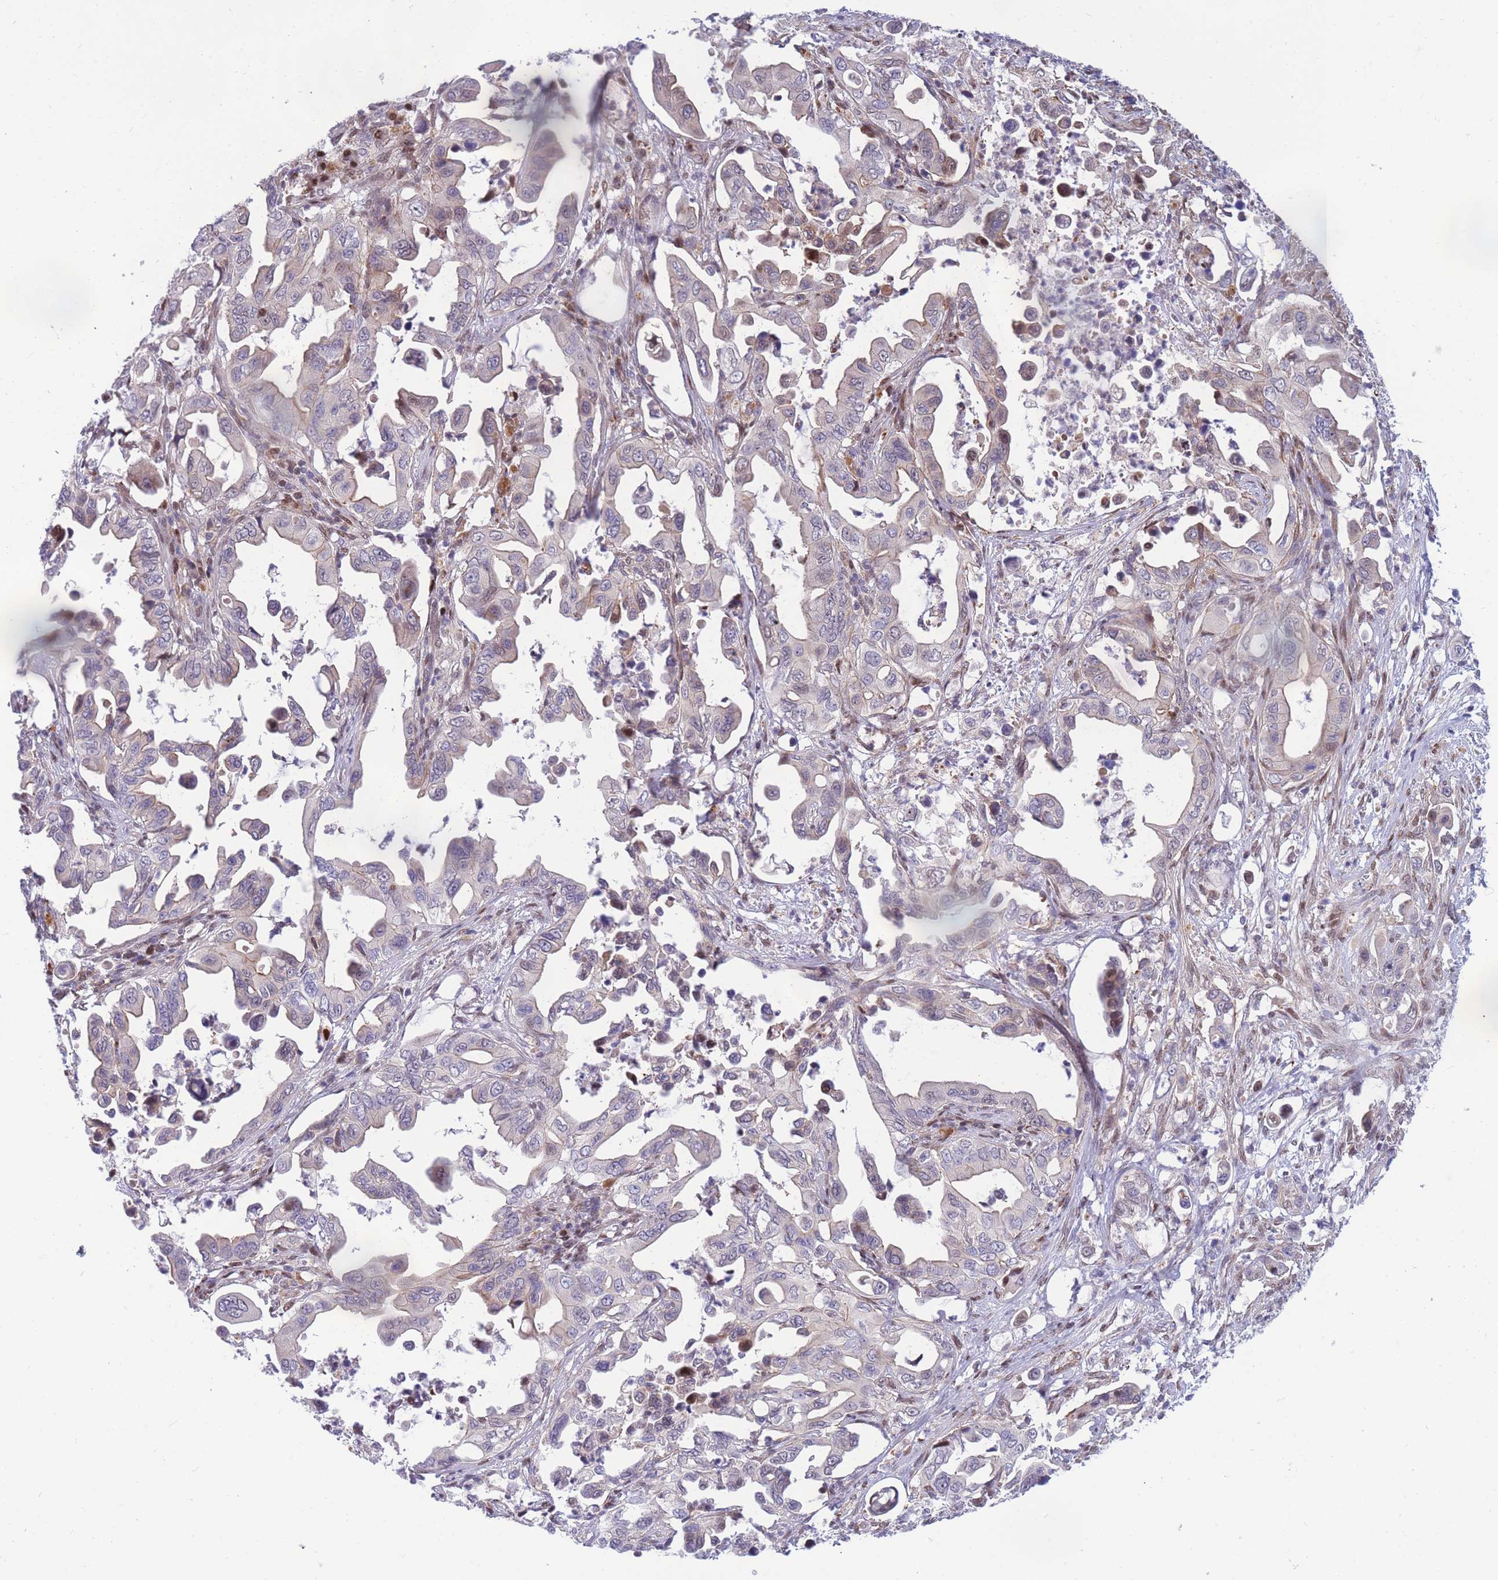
{"staining": {"intensity": "moderate", "quantity": "<25%", "location": "cytoplasmic/membranous,nuclear"}, "tissue": "pancreatic cancer", "cell_type": "Tumor cells", "image_type": "cancer", "snomed": [{"axis": "morphology", "description": "Adenocarcinoma, NOS"}, {"axis": "topography", "description": "Pancreas"}], "caption": "Immunohistochemical staining of human pancreatic cancer reveals moderate cytoplasmic/membranous and nuclear protein expression in approximately <25% of tumor cells. The protein of interest is stained brown, and the nuclei are stained in blue (DAB (3,3'-diaminobenzidine) IHC with brightfield microscopy, high magnification).", "gene": "CRACD", "patient": {"sex": "male", "age": 61}}